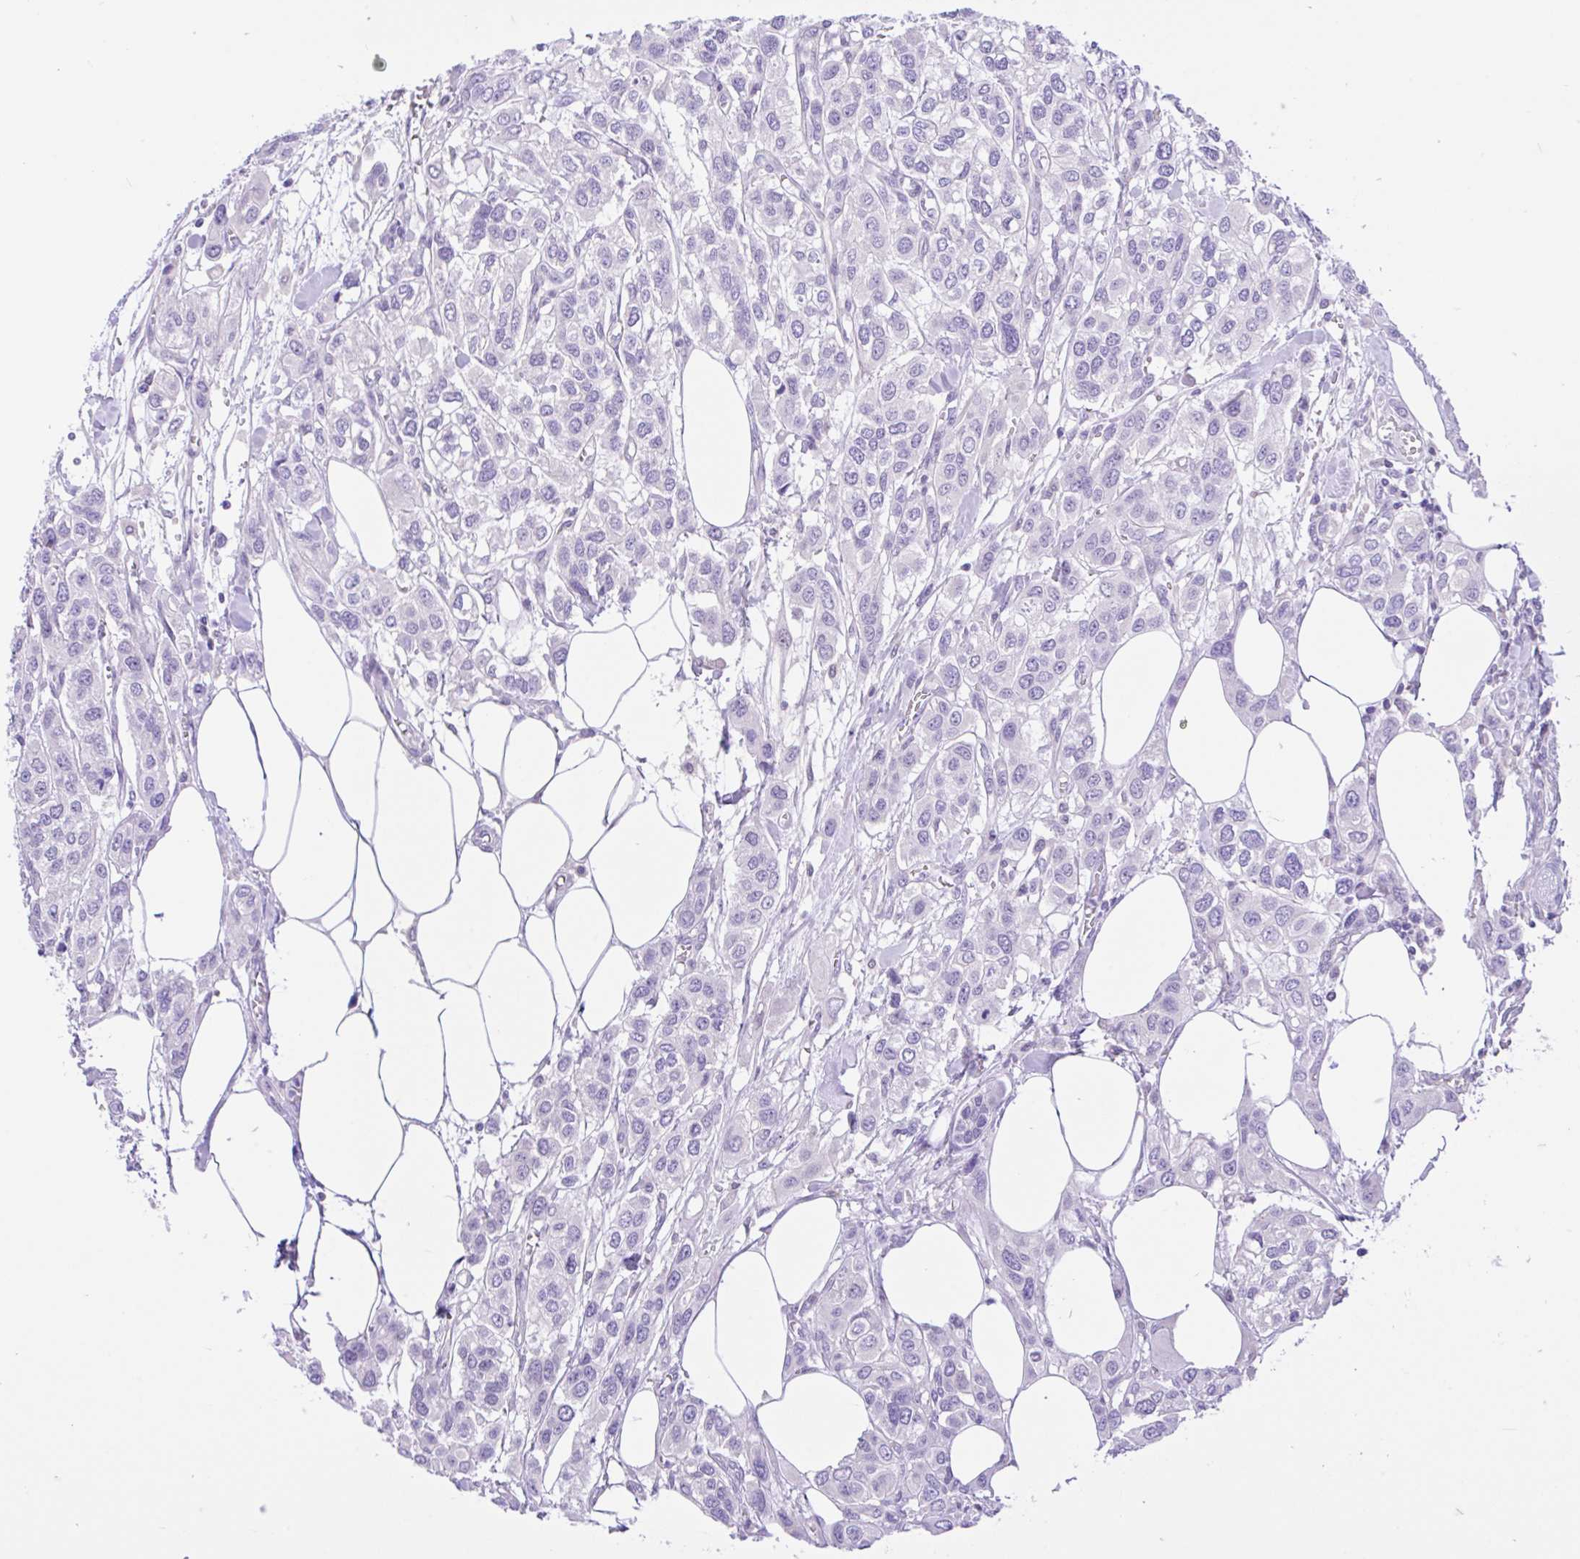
{"staining": {"intensity": "negative", "quantity": "none", "location": "none"}, "tissue": "urothelial cancer", "cell_type": "Tumor cells", "image_type": "cancer", "snomed": [{"axis": "morphology", "description": "Urothelial carcinoma, High grade"}, {"axis": "topography", "description": "Urinary bladder"}], "caption": "IHC of human urothelial cancer demonstrates no expression in tumor cells.", "gene": "ANO4", "patient": {"sex": "male", "age": 67}}